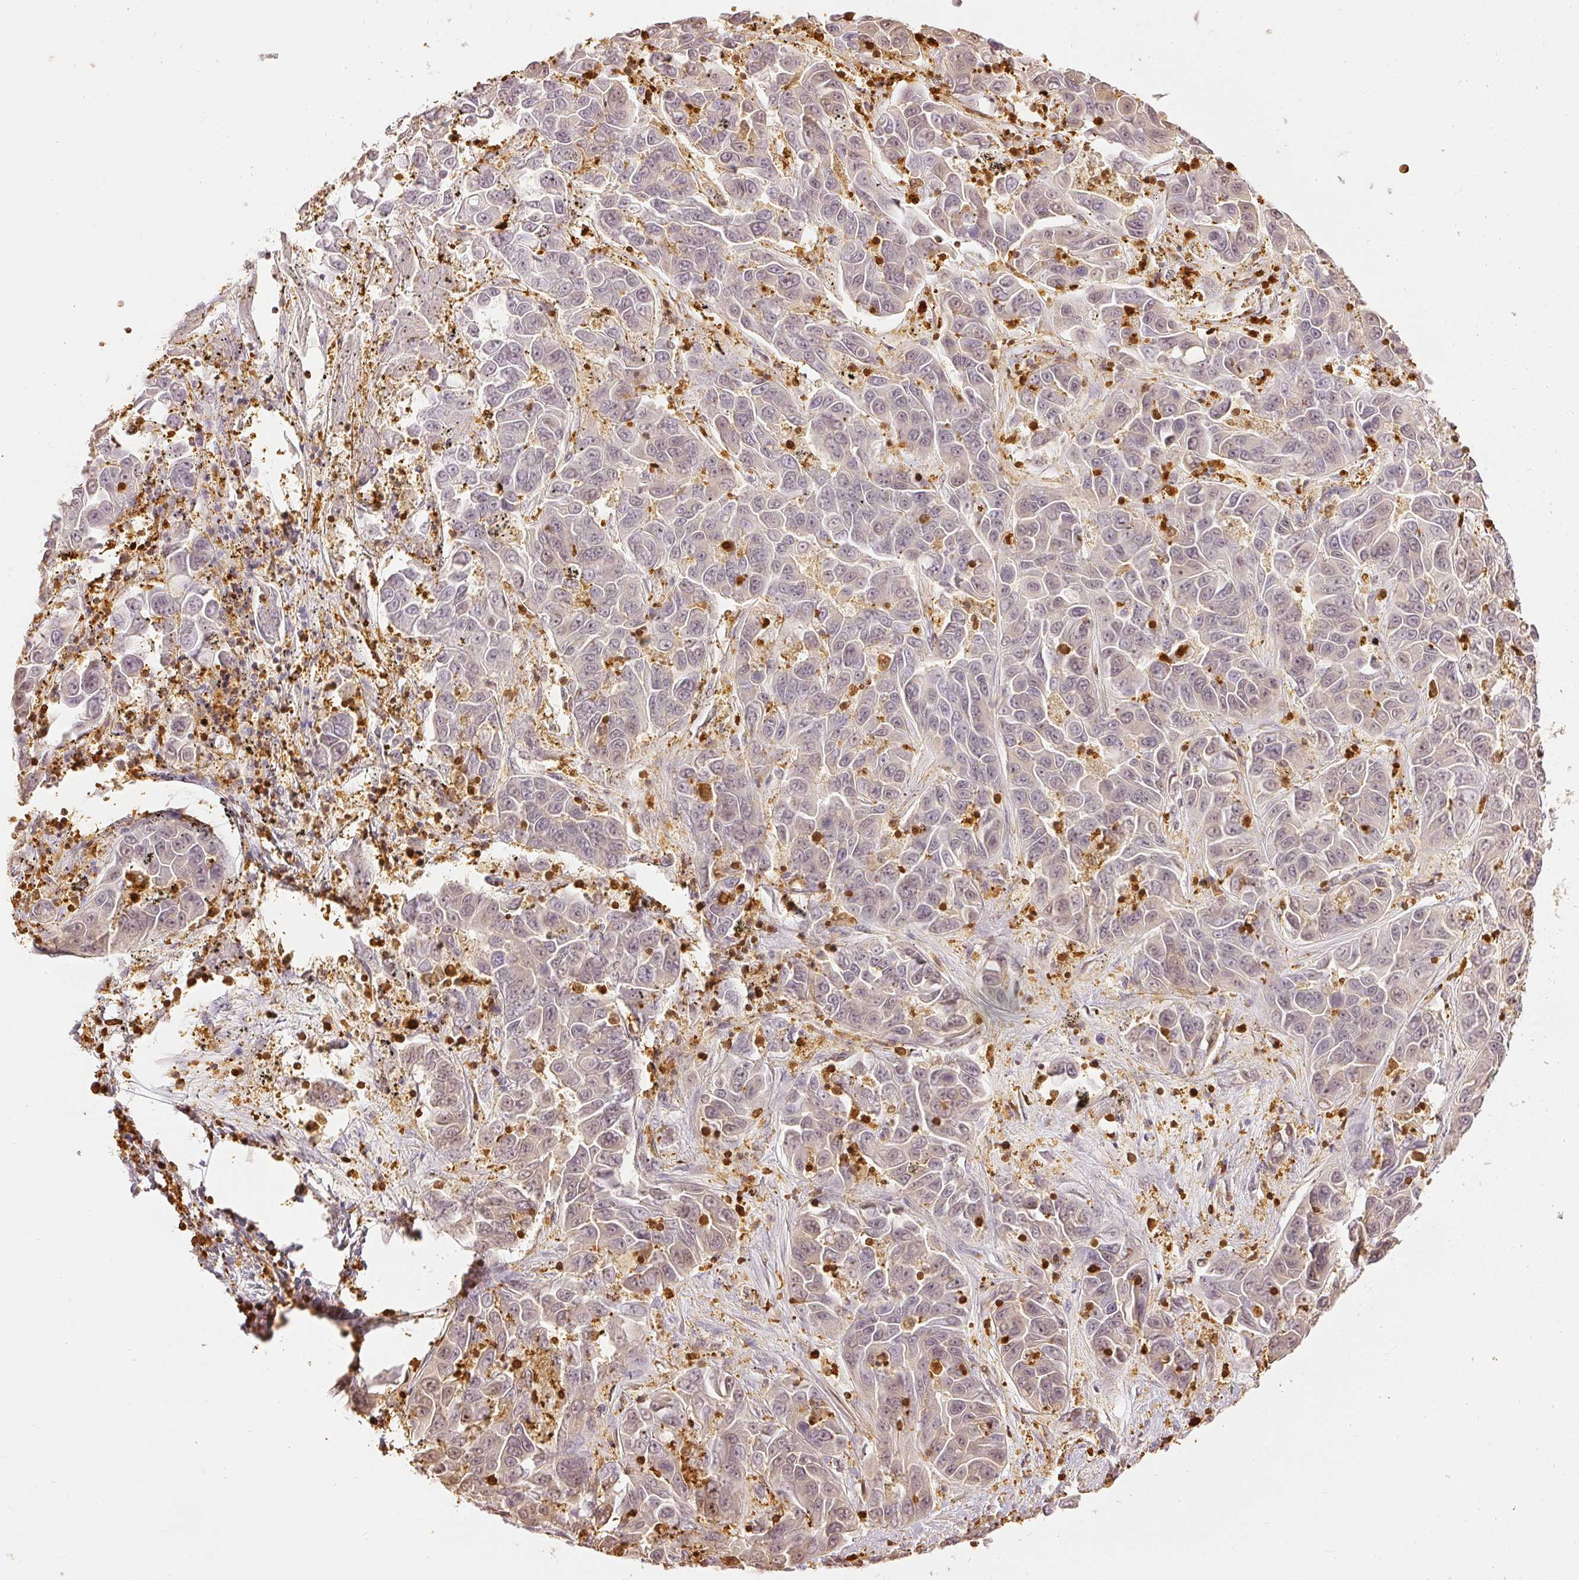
{"staining": {"intensity": "weak", "quantity": "<25%", "location": "nuclear"}, "tissue": "liver cancer", "cell_type": "Tumor cells", "image_type": "cancer", "snomed": [{"axis": "morphology", "description": "Cholangiocarcinoma"}, {"axis": "topography", "description": "Liver"}], "caption": "This is an IHC histopathology image of human liver cancer. There is no expression in tumor cells.", "gene": "PFN1", "patient": {"sex": "female", "age": 52}}